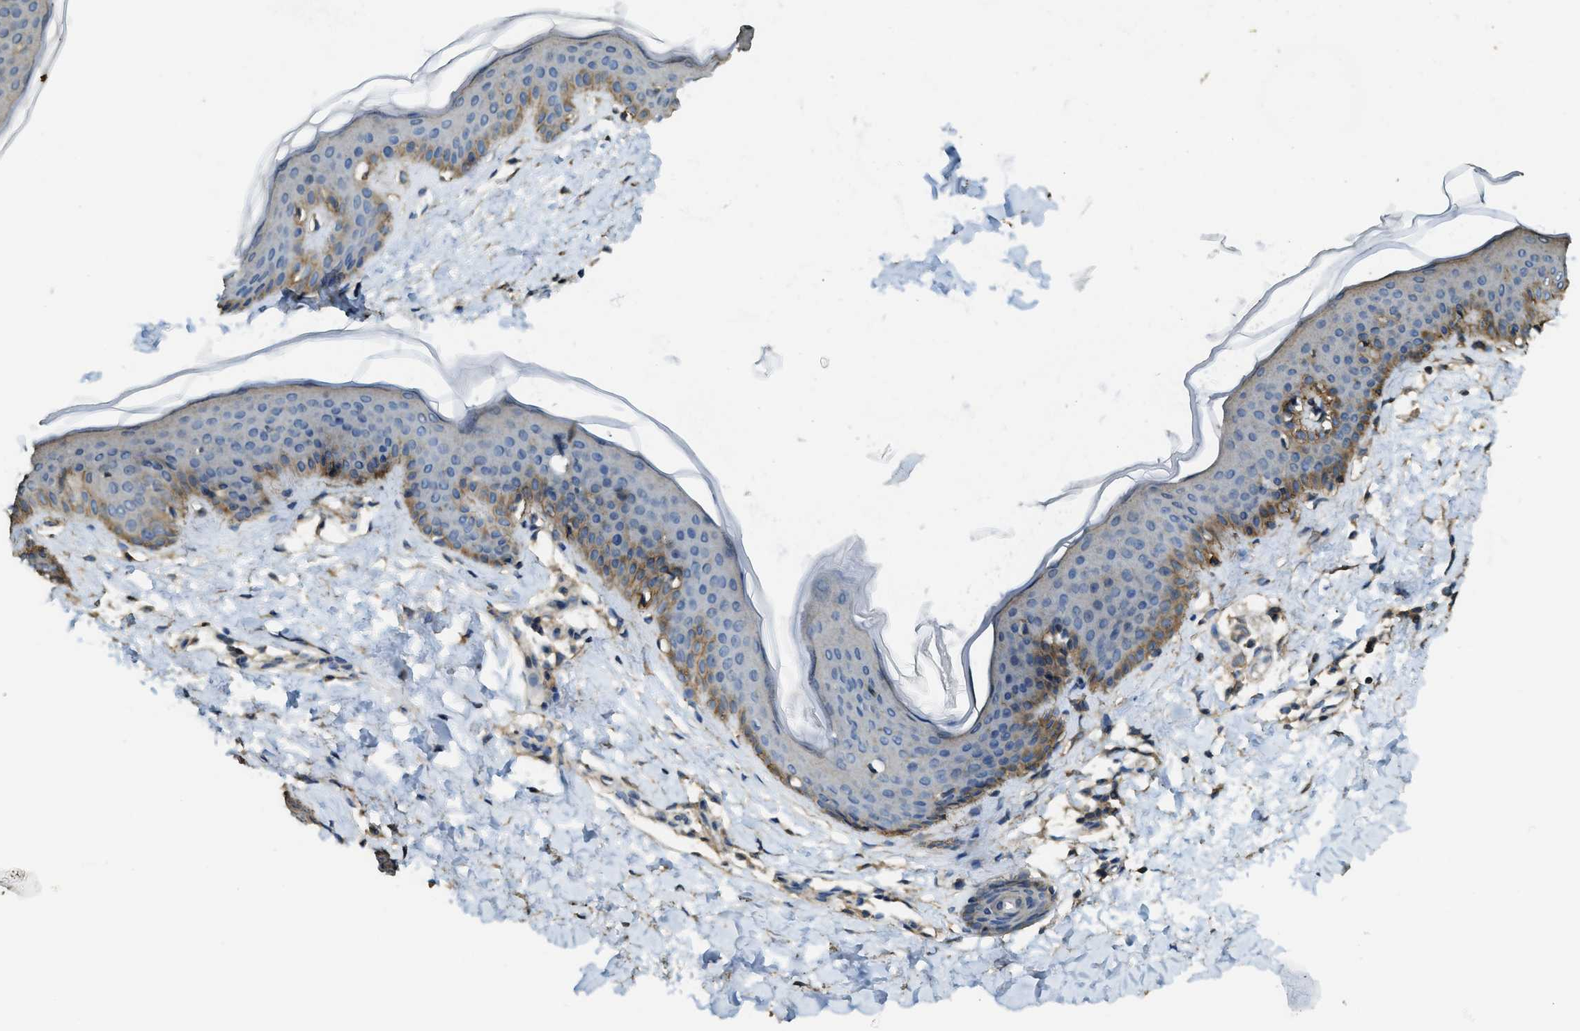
{"staining": {"intensity": "moderate", "quantity": ">75%", "location": "cytoplasmic/membranous"}, "tissue": "skin", "cell_type": "Fibroblasts", "image_type": "normal", "snomed": [{"axis": "morphology", "description": "Normal tissue, NOS"}, {"axis": "topography", "description": "Skin"}], "caption": "A high-resolution histopathology image shows IHC staining of unremarkable skin, which displays moderate cytoplasmic/membranous positivity in about >75% of fibroblasts.", "gene": "CD276", "patient": {"sex": "female", "age": 17}}